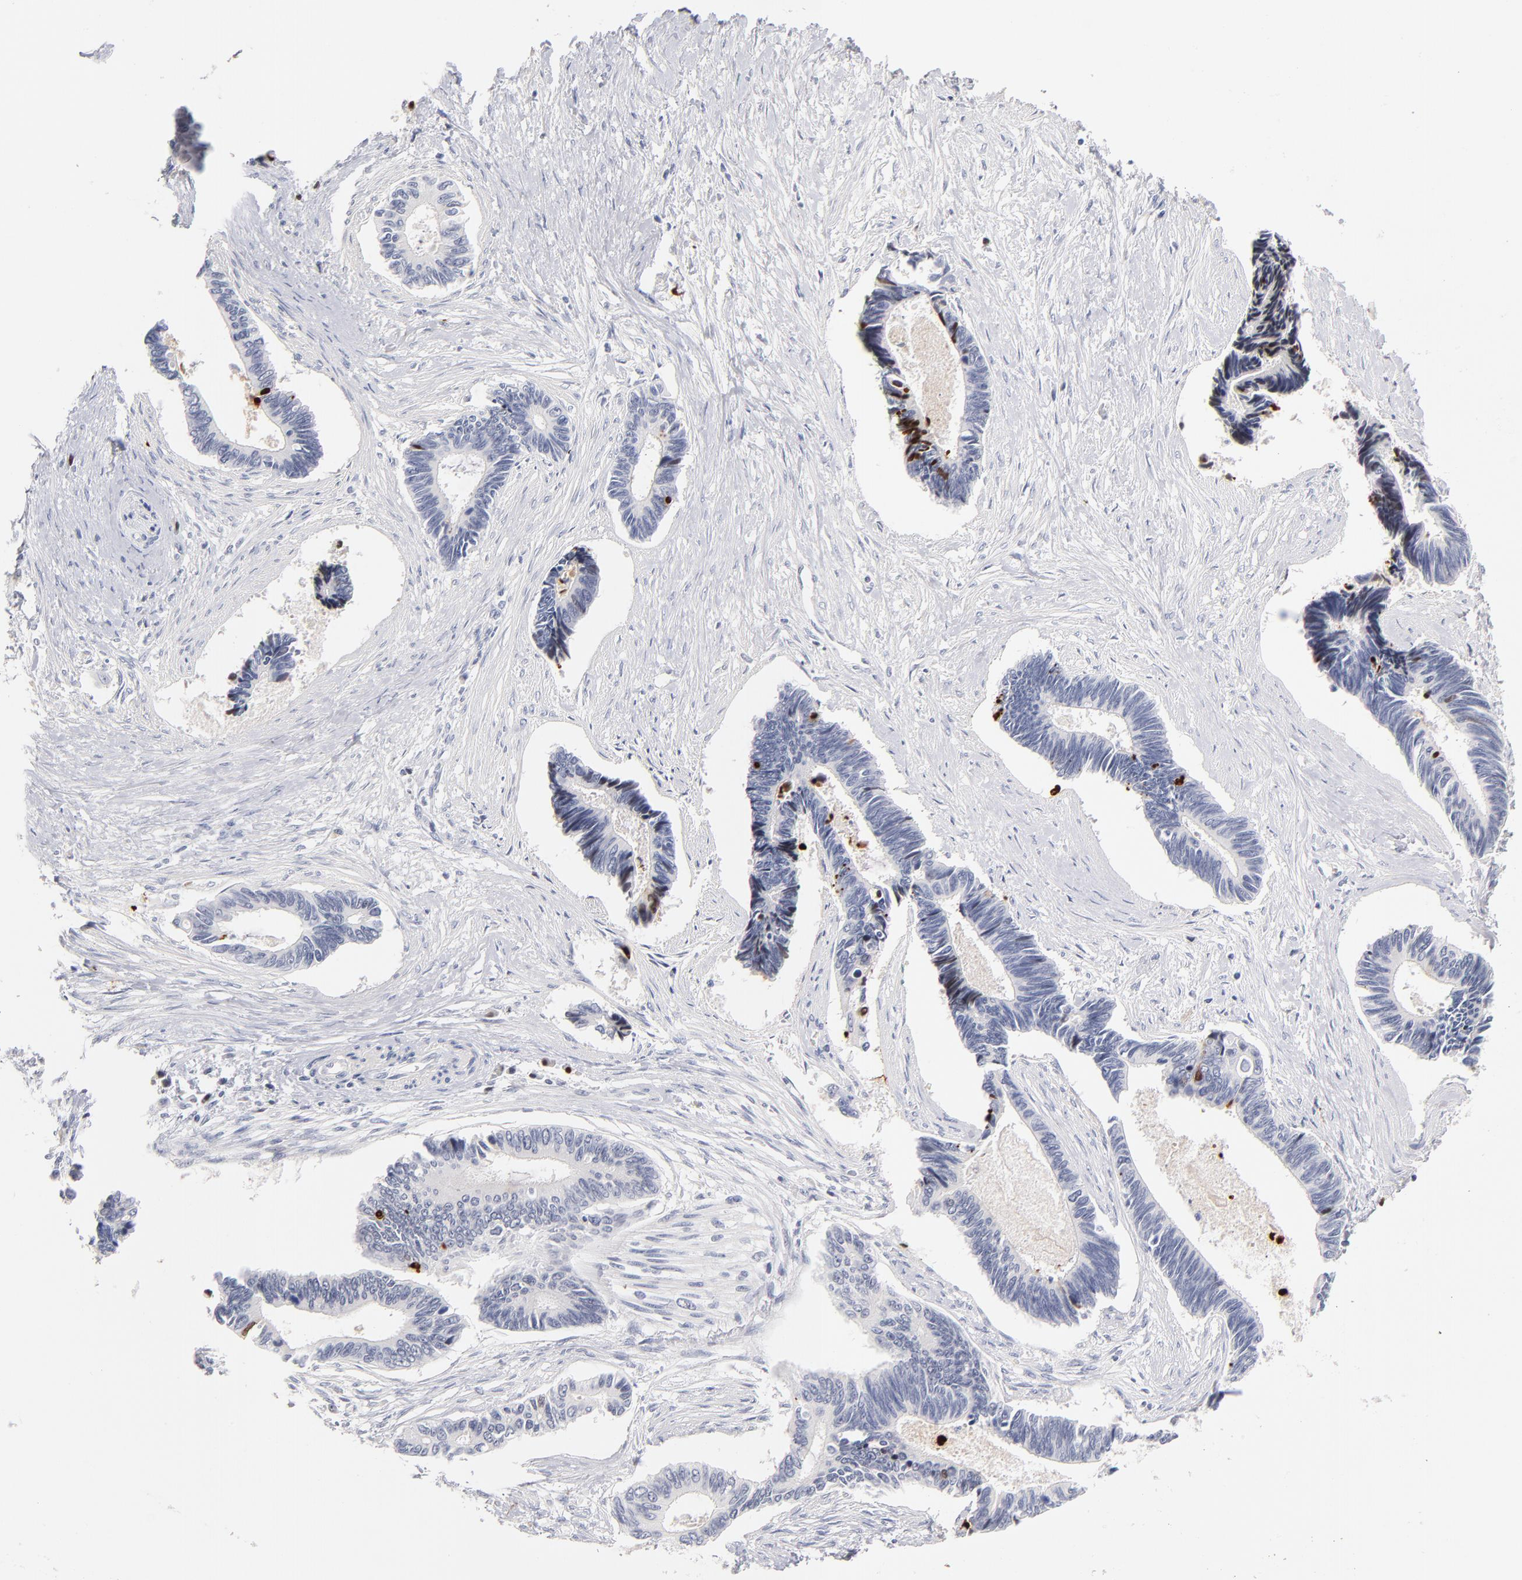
{"staining": {"intensity": "moderate", "quantity": "<25%", "location": "nuclear"}, "tissue": "pancreatic cancer", "cell_type": "Tumor cells", "image_type": "cancer", "snomed": [{"axis": "morphology", "description": "Adenocarcinoma, NOS"}, {"axis": "topography", "description": "Pancreas"}], "caption": "The micrograph reveals staining of pancreatic cancer (adenocarcinoma), revealing moderate nuclear protein staining (brown color) within tumor cells. (DAB IHC, brown staining for protein, blue staining for nuclei).", "gene": "PARP1", "patient": {"sex": "female", "age": 70}}